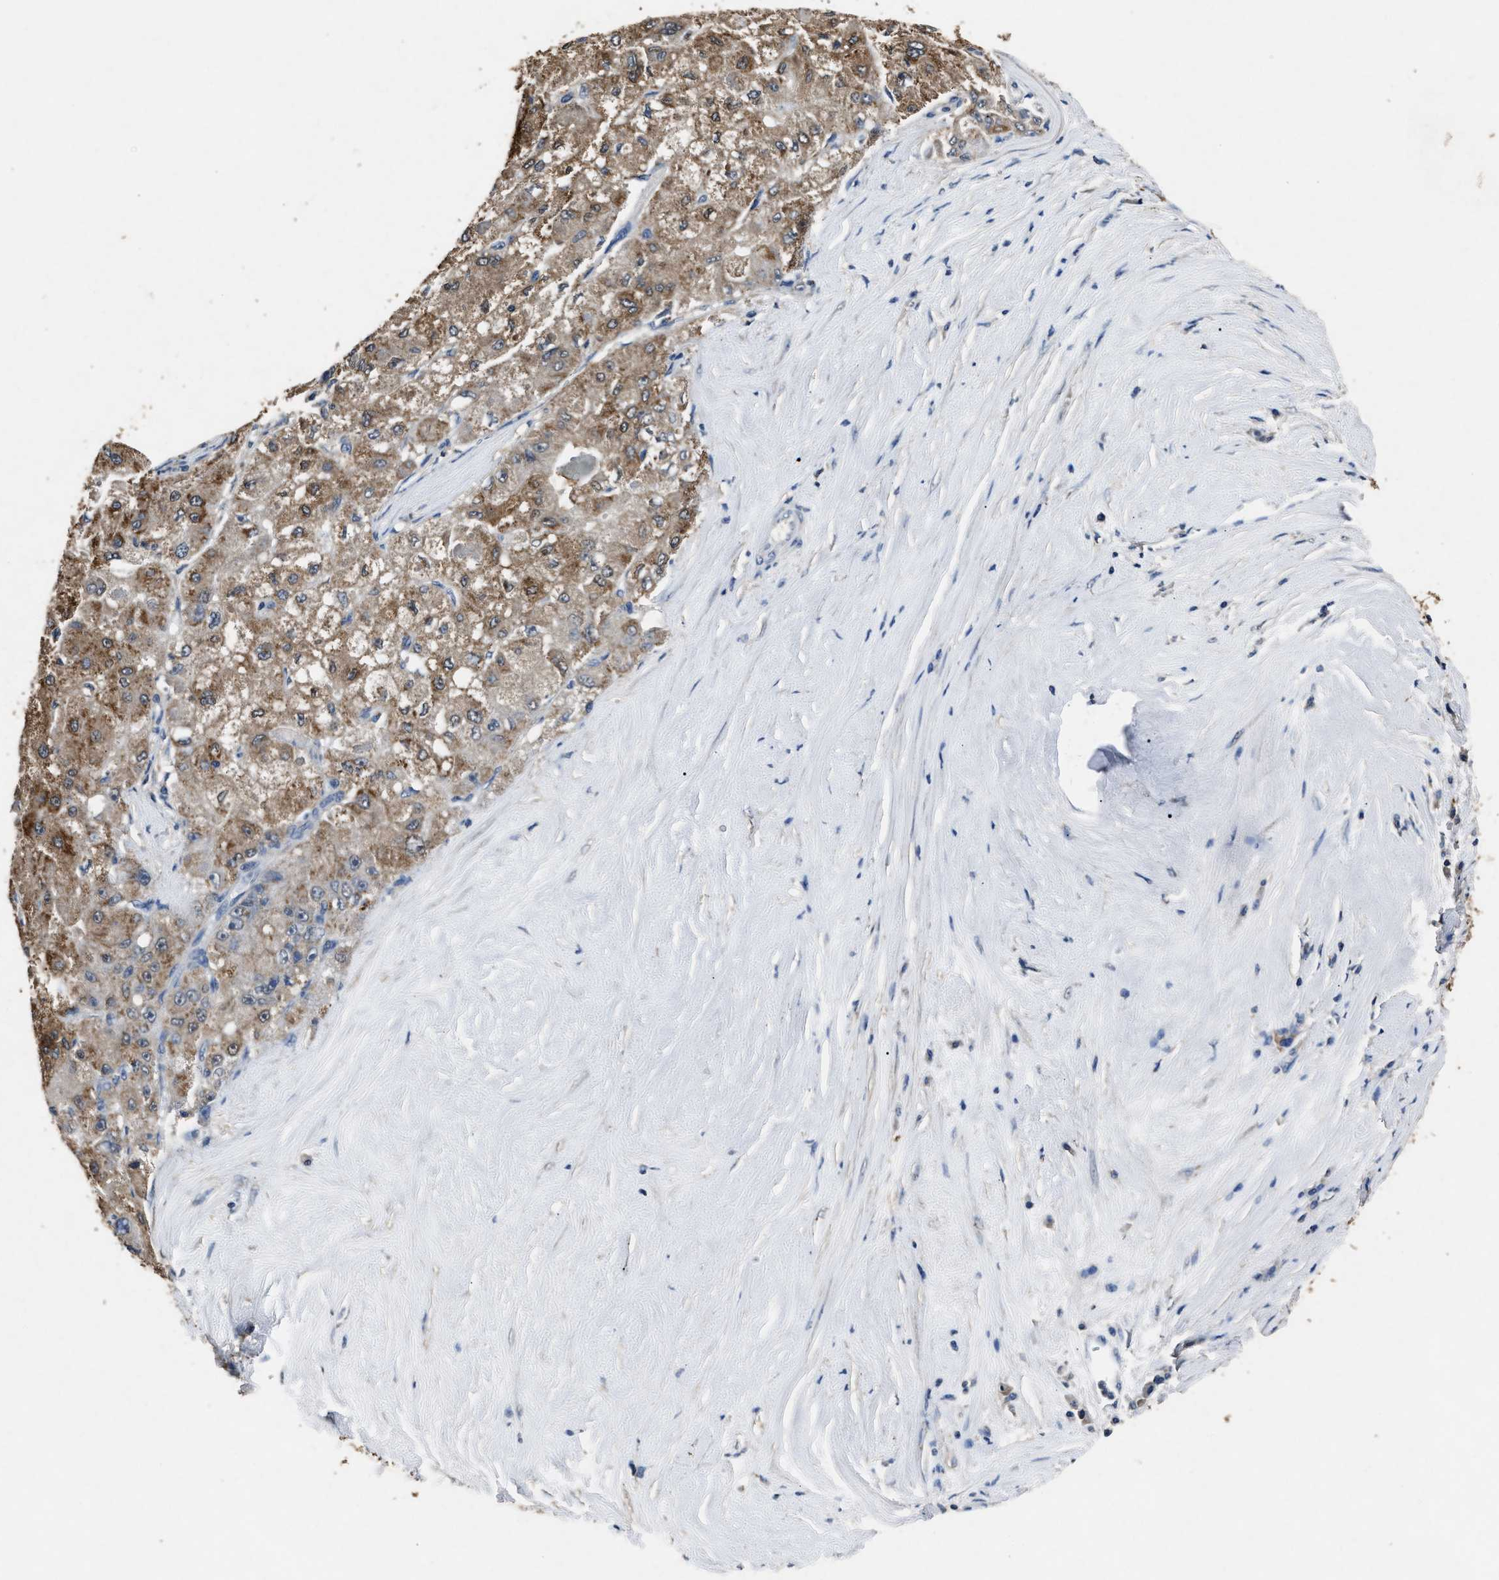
{"staining": {"intensity": "moderate", "quantity": ">75%", "location": "cytoplasmic/membranous"}, "tissue": "liver cancer", "cell_type": "Tumor cells", "image_type": "cancer", "snomed": [{"axis": "morphology", "description": "Carcinoma, Hepatocellular, NOS"}, {"axis": "topography", "description": "Liver"}], "caption": "Protein expression analysis of liver cancer (hepatocellular carcinoma) reveals moderate cytoplasmic/membranous expression in approximately >75% of tumor cells.", "gene": "ACAT2", "patient": {"sex": "male", "age": 80}}